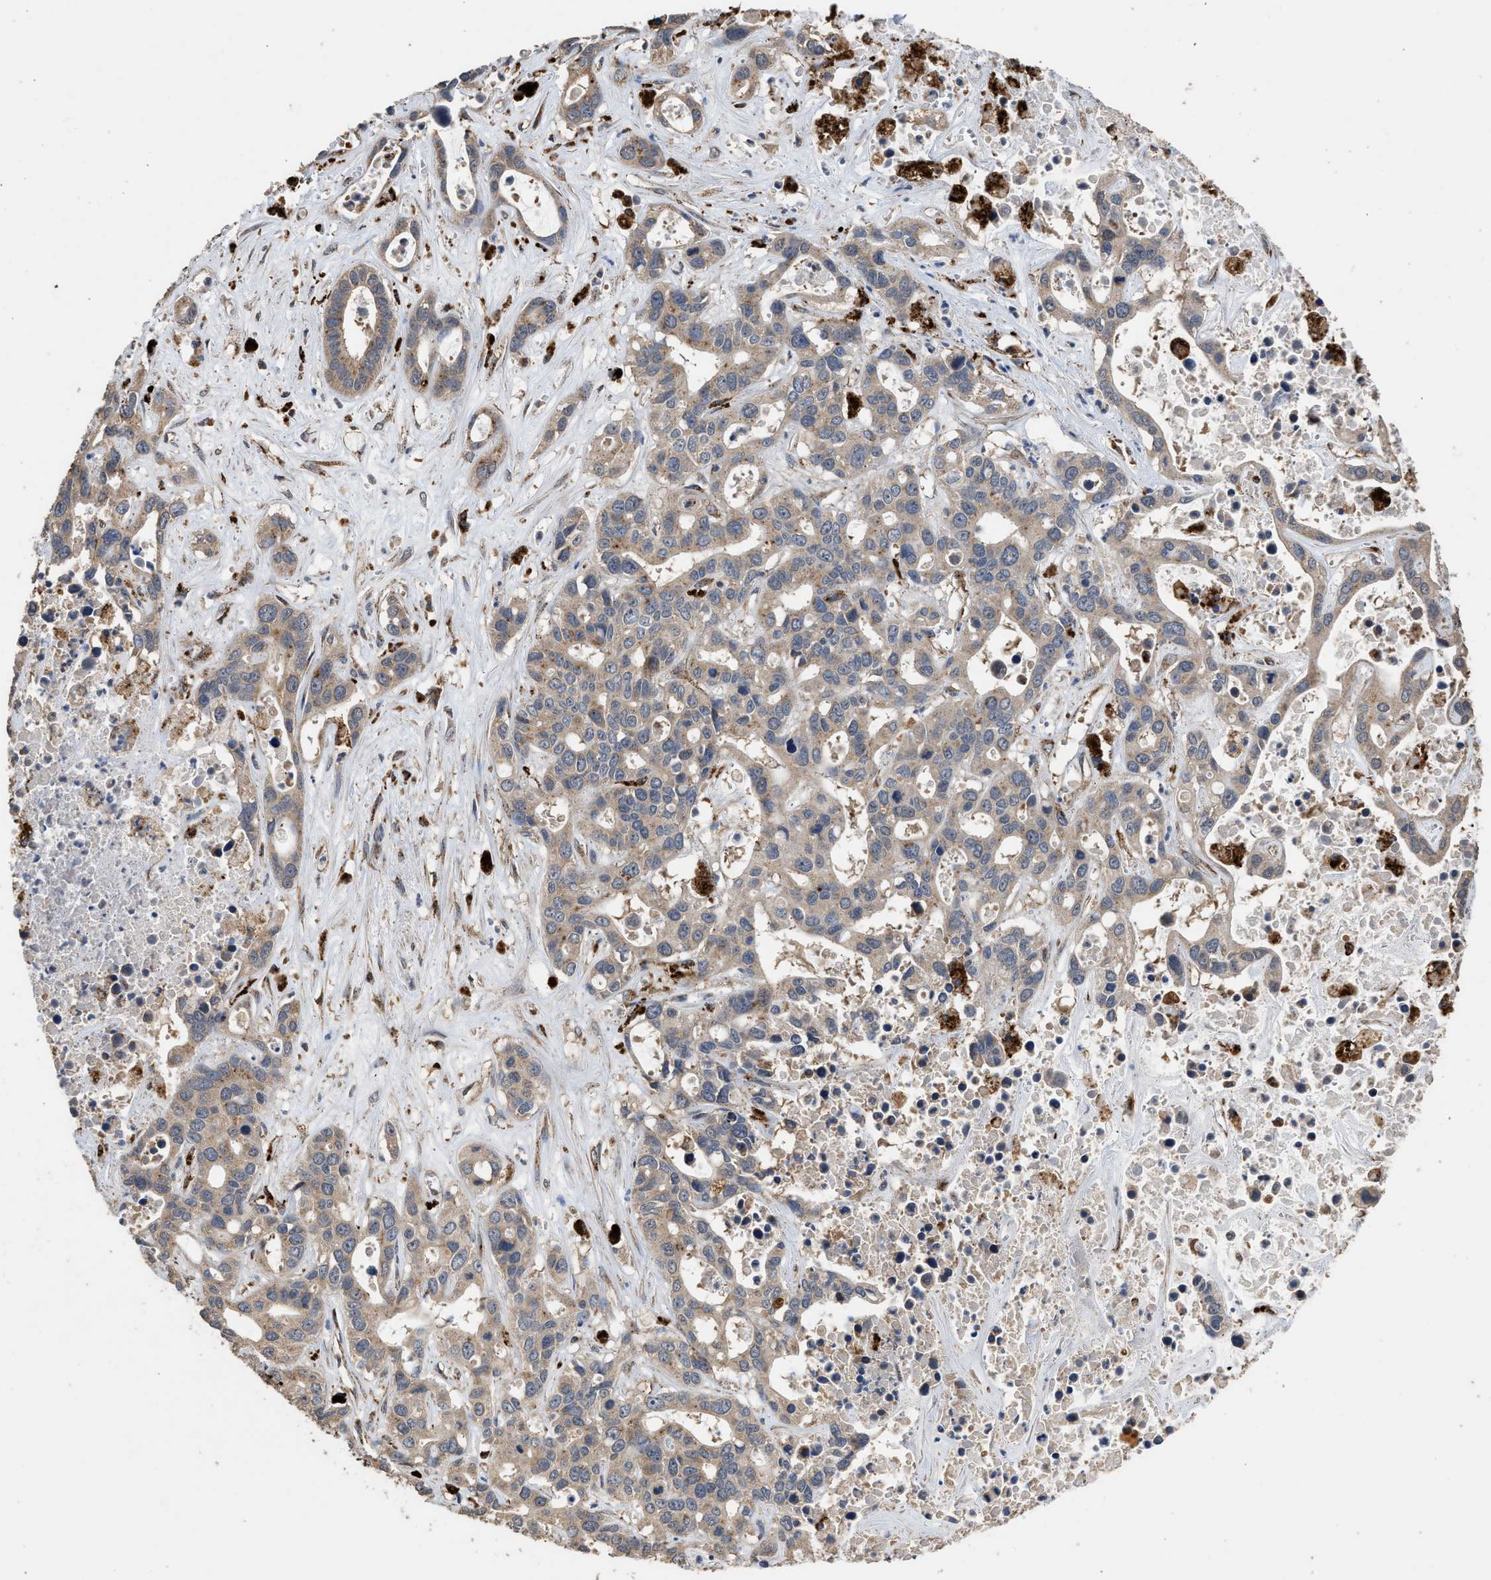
{"staining": {"intensity": "weak", "quantity": ">75%", "location": "cytoplasmic/membranous"}, "tissue": "liver cancer", "cell_type": "Tumor cells", "image_type": "cancer", "snomed": [{"axis": "morphology", "description": "Cholangiocarcinoma"}, {"axis": "topography", "description": "Liver"}], "caption": "Liver cancer (cholangiocarcinoma) was stained to show a protein in brown. There is low levels of weak cytoplasmic/membranous positivity in approximately >75% of tumor cells.", "gene": "CTSV", "patient": {"sex": "female", "age": 65}}